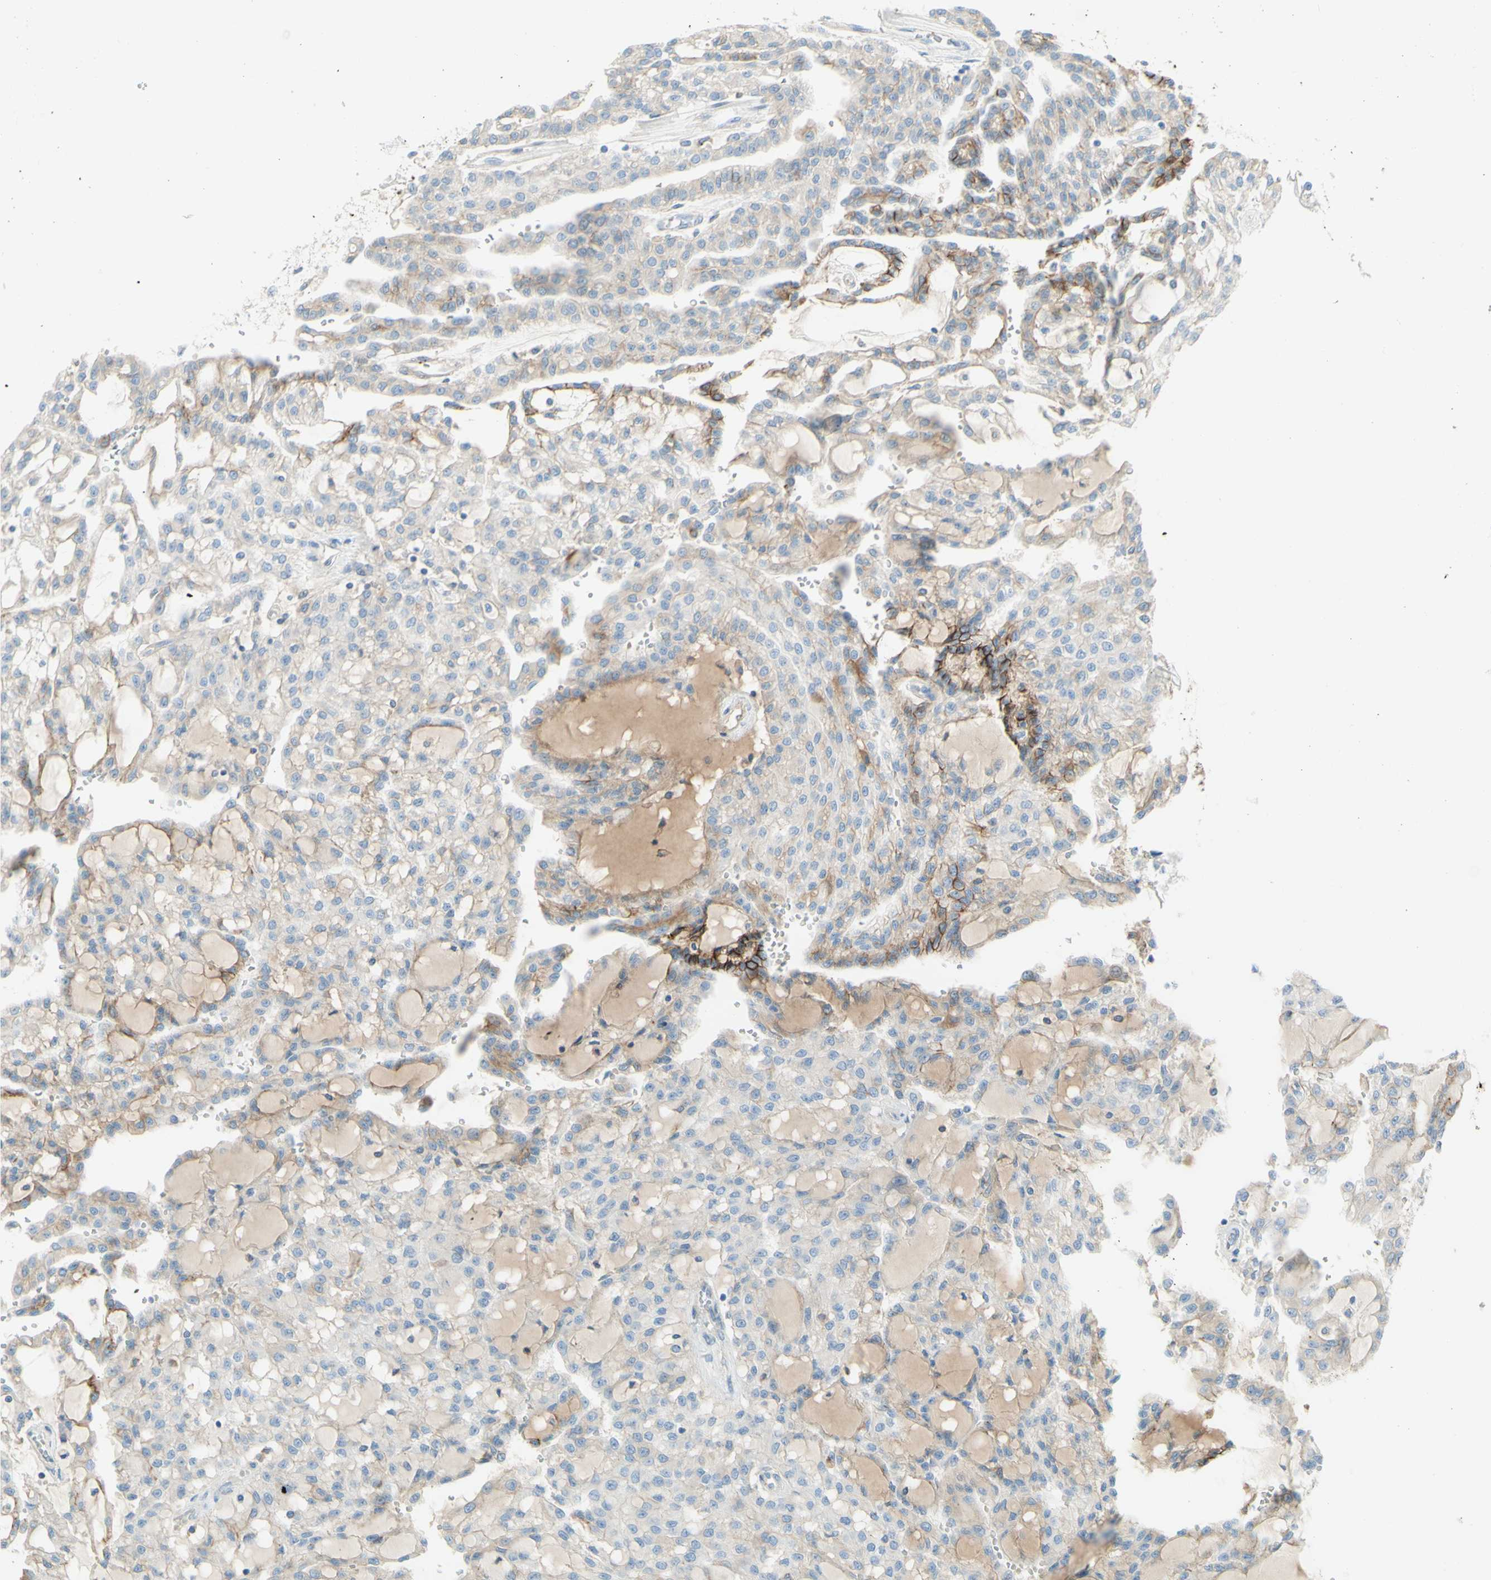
{"staining": {"intensity": "weak", "quantity": "25%-75%", "location": "cytoplasmic/membranous"}, "tissue": "renal cancer", "cell_type": "Tumor cells", "image_type": "cancer", "snomed": [{"axis": "morphology", "description": "Adenocarcinoma, NOS"}, {"axis": "topography", "description": "Kidney"}], "caption": "Immunohistochemical staining of renal cancer (adenocarcinoma) demonstrates low levels of weak cytoplasmic/membranous staining in about 25%-75% of tumor cells.", "gene": "ALCAM", "patient": {"sex": "male", "age": 63}}